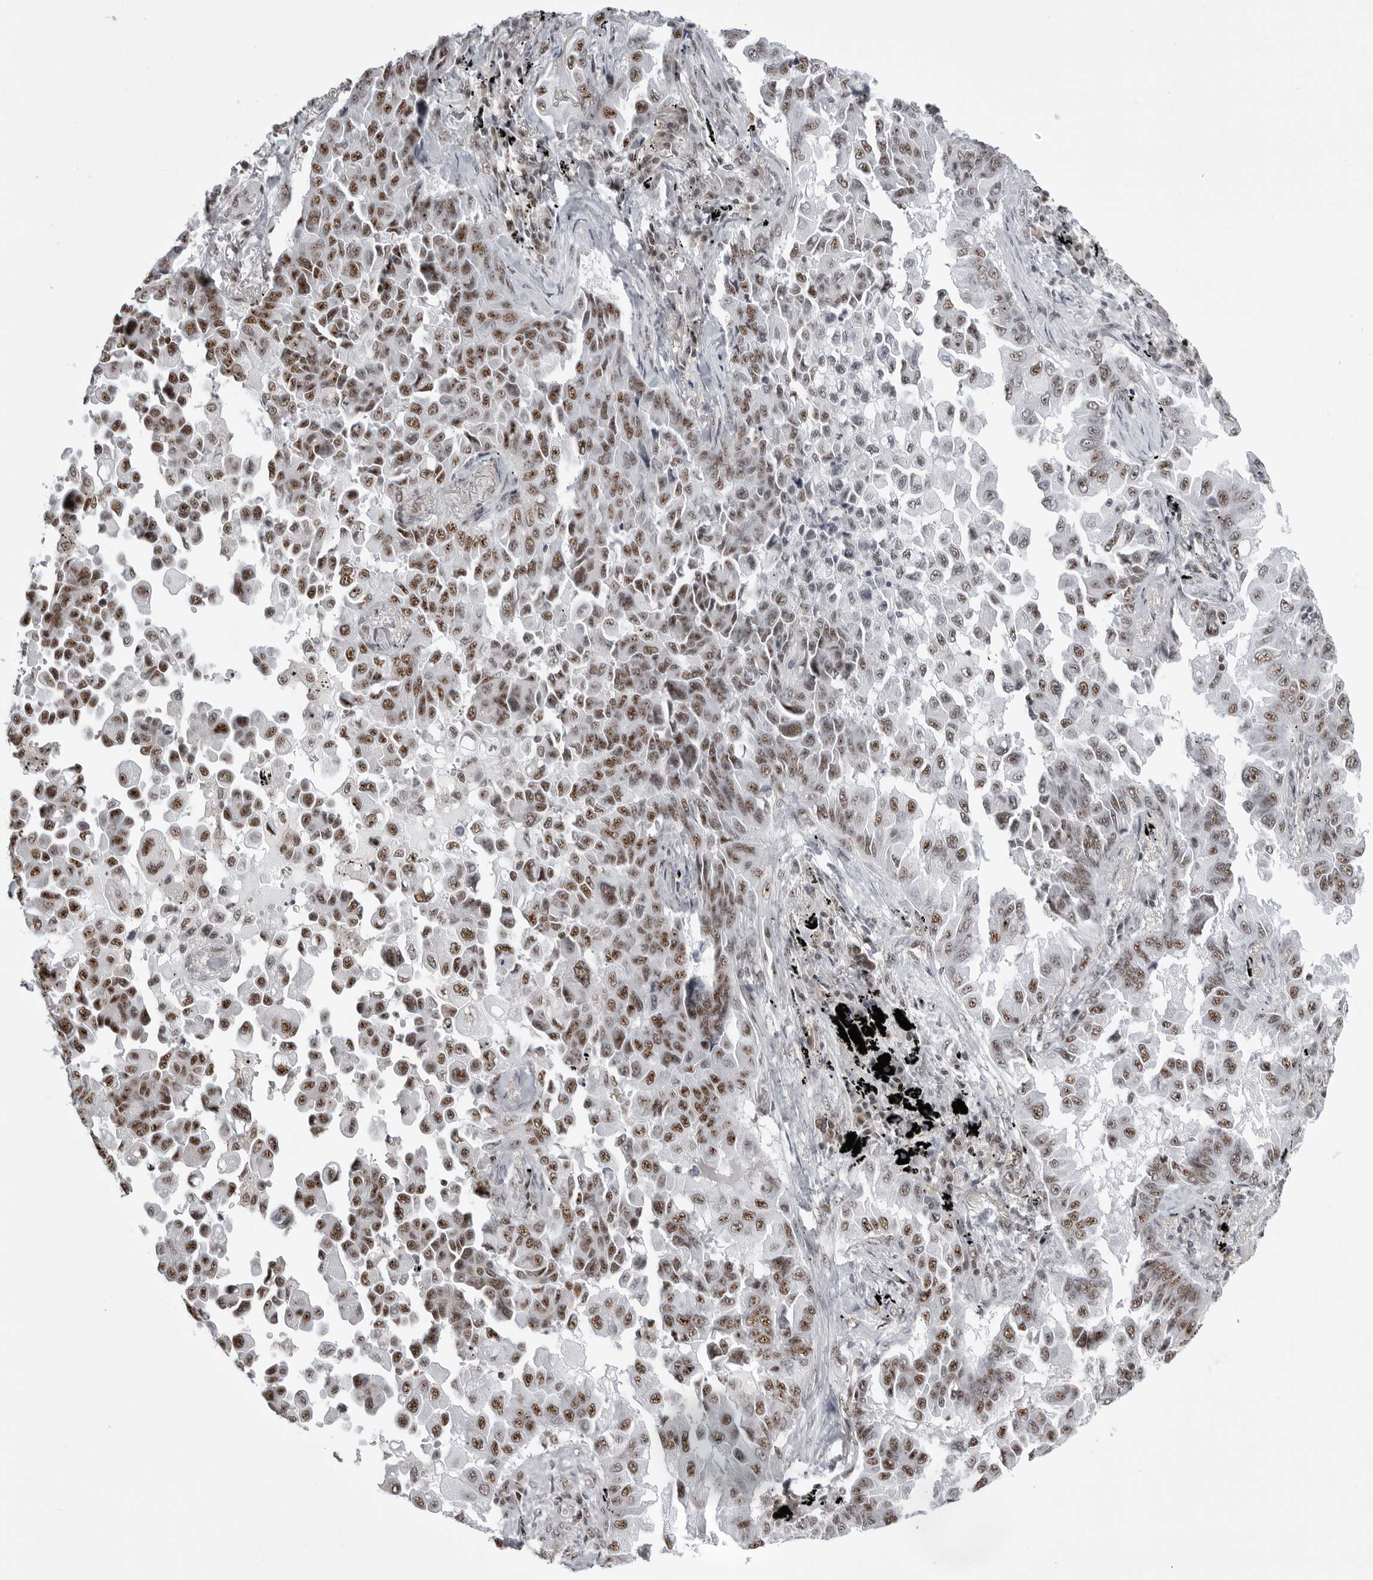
{"staining": {"intensity": "moderate", "quantity": "25%-75%", "location": "nuclear"}, "tissue": "lung cancer", "cell_type": "Tumor cells", "image_type": "cancer", "snomed": [{"axis": "morphology", "description": "Adenocarcinoma, NOS"}, {"axis": "topography", "description": "Lung"}], "caption": "Tumor cells display moderate nuclear staining in about 25%-75% of cells in lung cancer.", "gene": "WRAP53", "patient": {"sex": "female", "age": 67}}